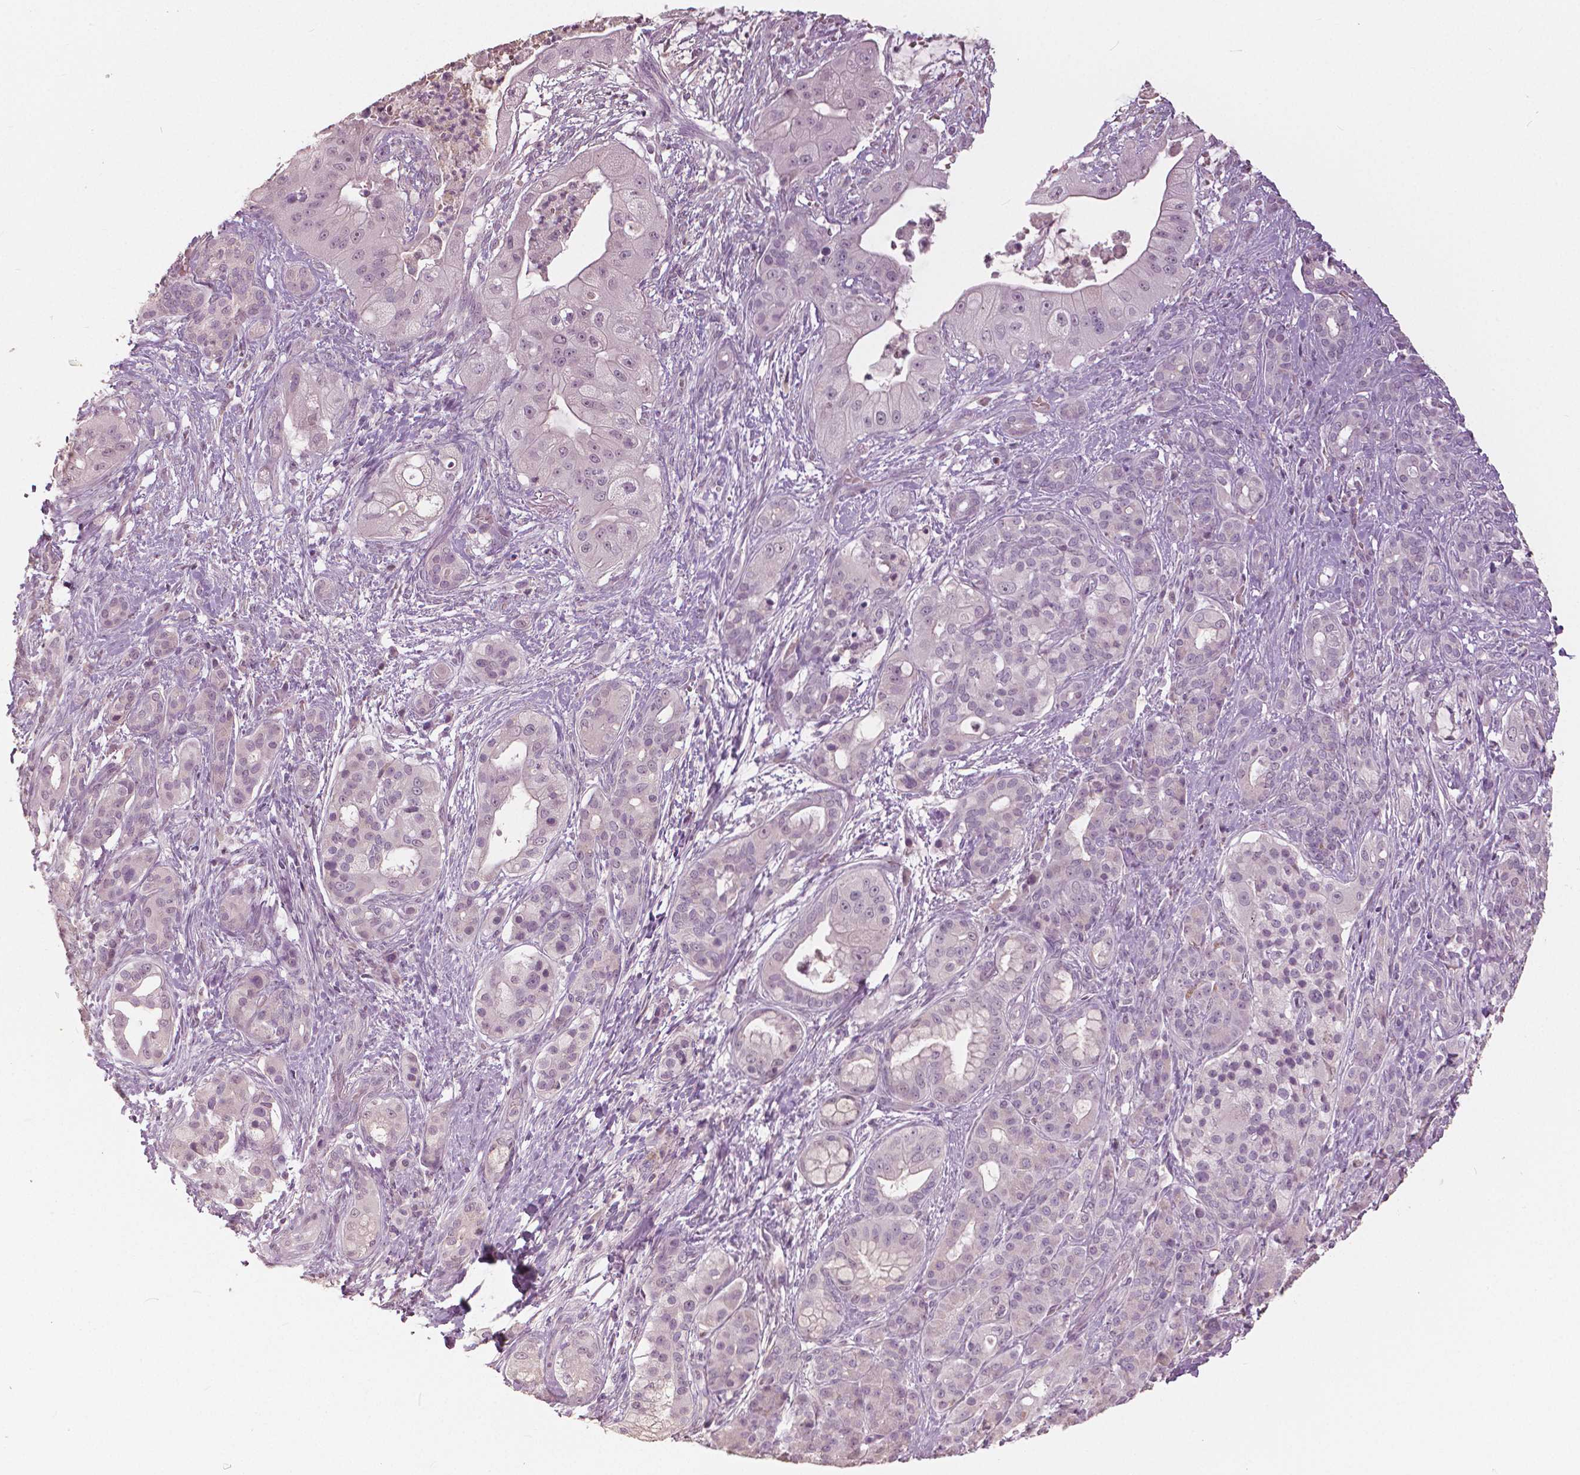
{"staining": {"intensity": "negative", "quantity": "none", "location": "none"}, "tissue": "pancreatic cancer", "cell_type": "Tumor cells", "image_type": "cancer", "snomed": [{"axis": "morphology", "description": "Normal tissue, NOS"}, {"axis": "morphology", "description": "Inflammation, NOS"}, {"axis": "morphology", "description": "Adenocarcinoma, NOS"}, {"axis": "topography", "description": "Pancreas"}], "caption": "This is an immunohistochemistry histopathology image of human pancreatic cancer. There is no staining in tumor cells.", "gene": "NANOG", "patient": {"sex": "male", "age": 57}}